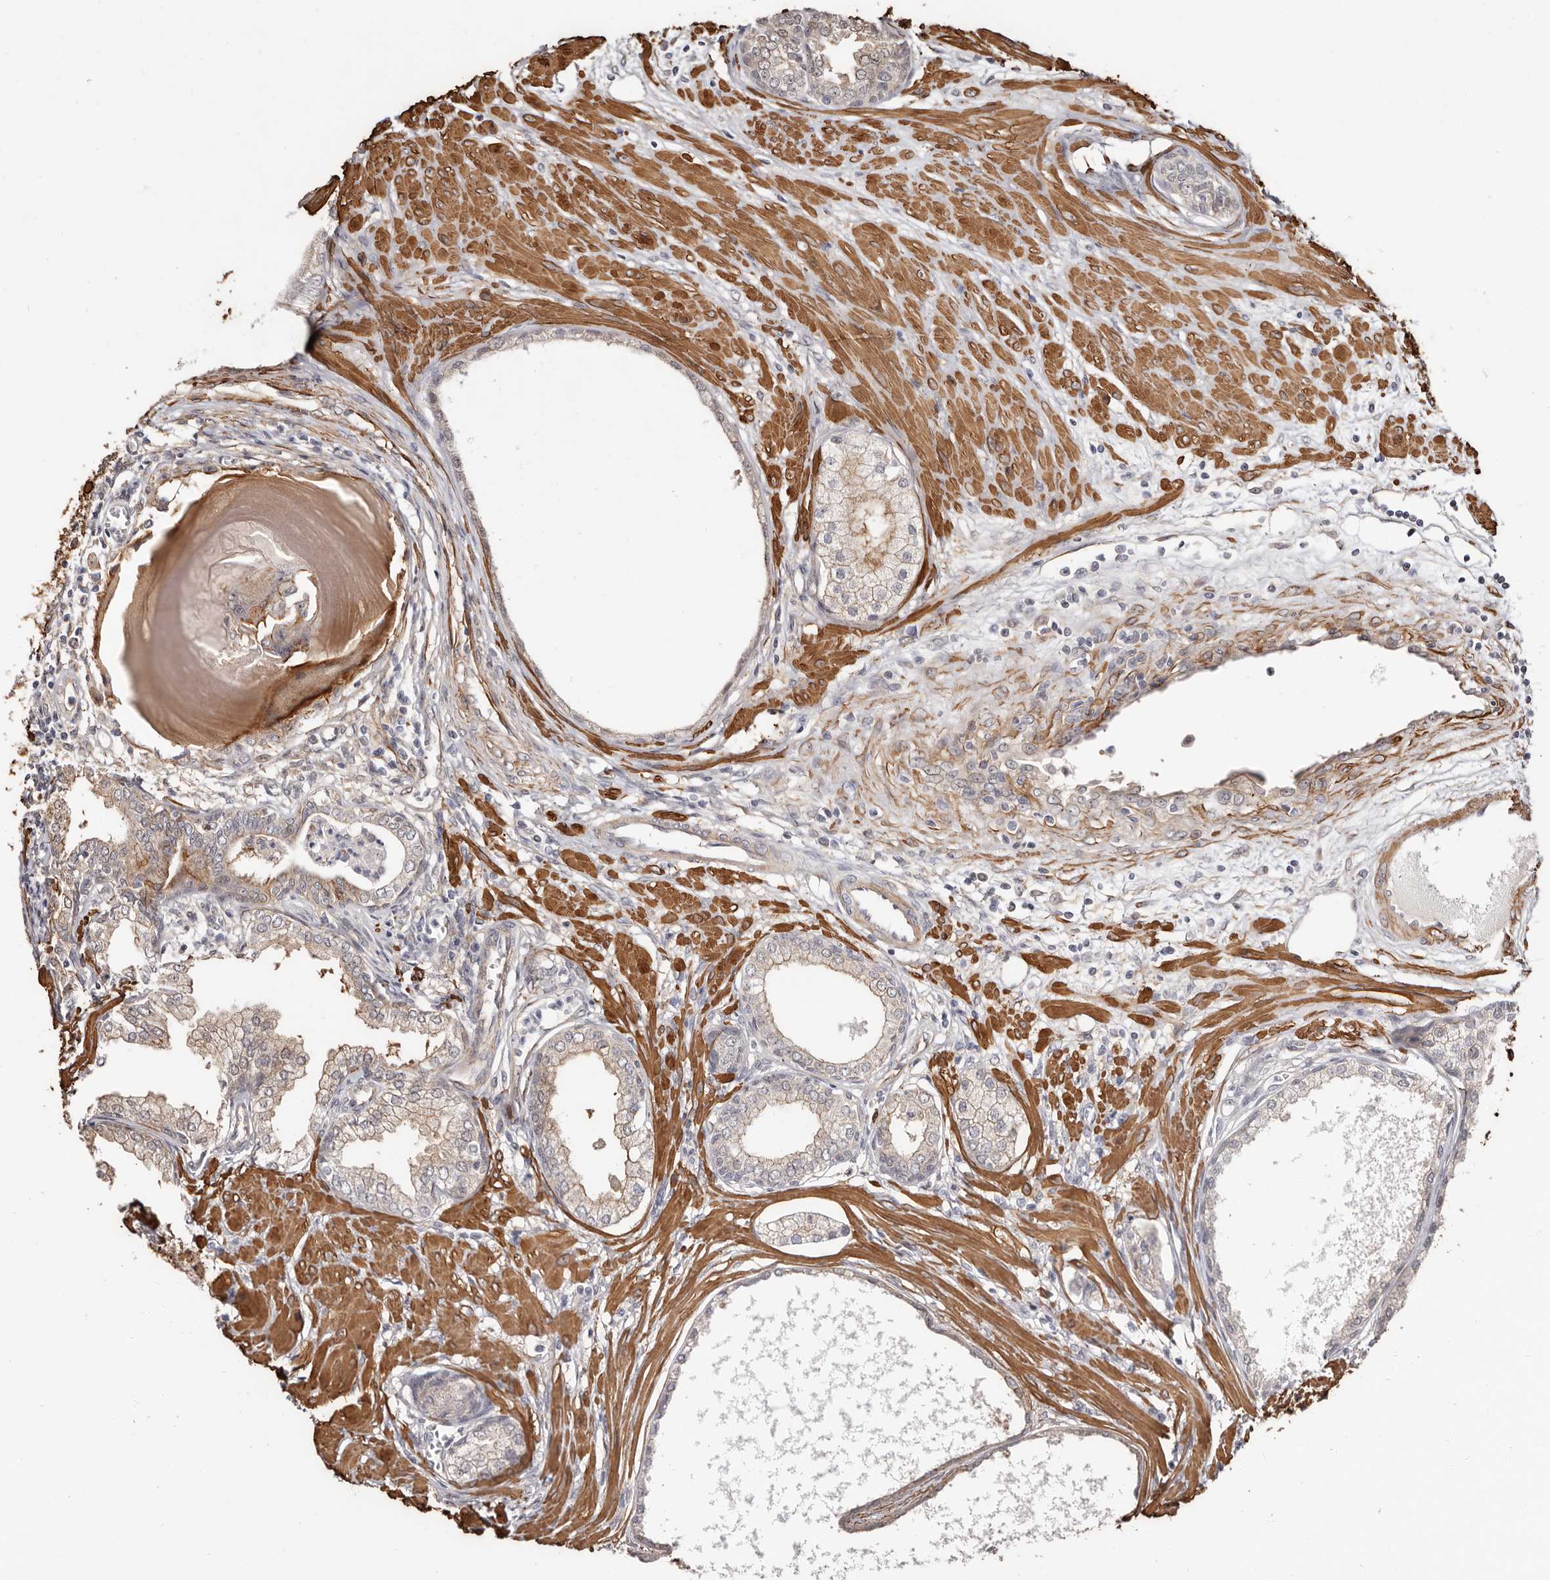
{"staining": {"intensity": "moderate", "quantity": "<25%", "location": "cytoplasmic/membranous"}, "tissue": "prostate cancer", "cell_type": "Tumor cells", "image_type": "cancer", "snomed": [{"axis": "morphology", "description": "Adenocarcinoma, High grade"}, {"axis": "topography", "description": "Prostate"}], "caption": "Prostate high-grade adenocarcinoma stained for a protein (brown) exhibits moderate cytoplasmic/membranous positive positivity in approximately <25% of tumor cells.", "gene": "TRIP13", "patient": {"sex": "male", "age": 62}}